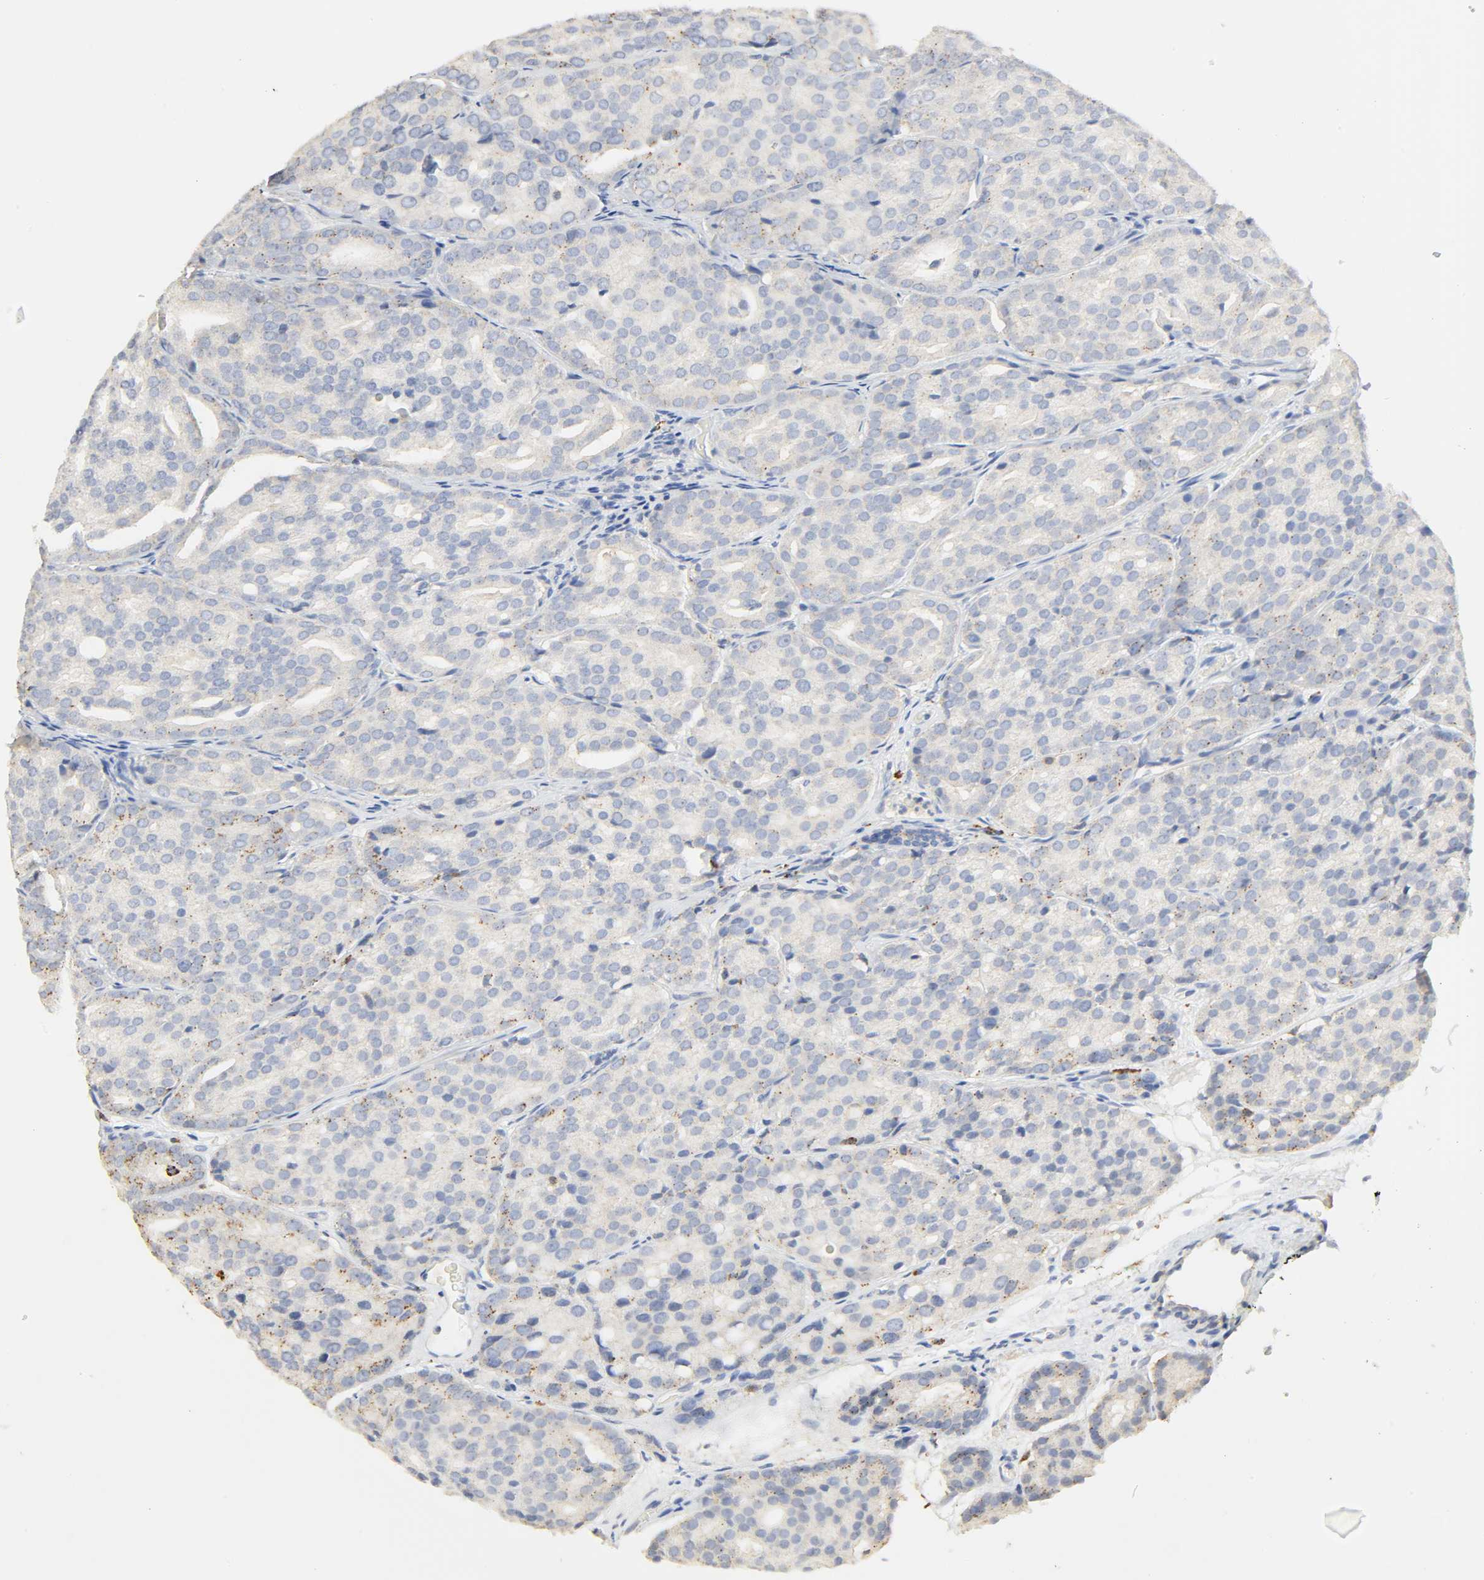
{"staining": {"intensity": "moderate", "quantity": "<25%", "location": "cytoplasmic/membranous"}, "tissue": "prostate cancer", "cell_type": "Tumor cells", "image_type": "cancer", "snomed": [{"axis": "morphology", "description": "Adenocarcinoma, High grade"}, {"axis": "topography", "description": "Prostate"}], "caption": "Prostate cancer (adenocarcinoma (high-grade)) stained with a protein marker demonstrates moderate staining in tumor cells.", "gene": "CAMK2A", "patient": {"sex": "male", "age": 64}}